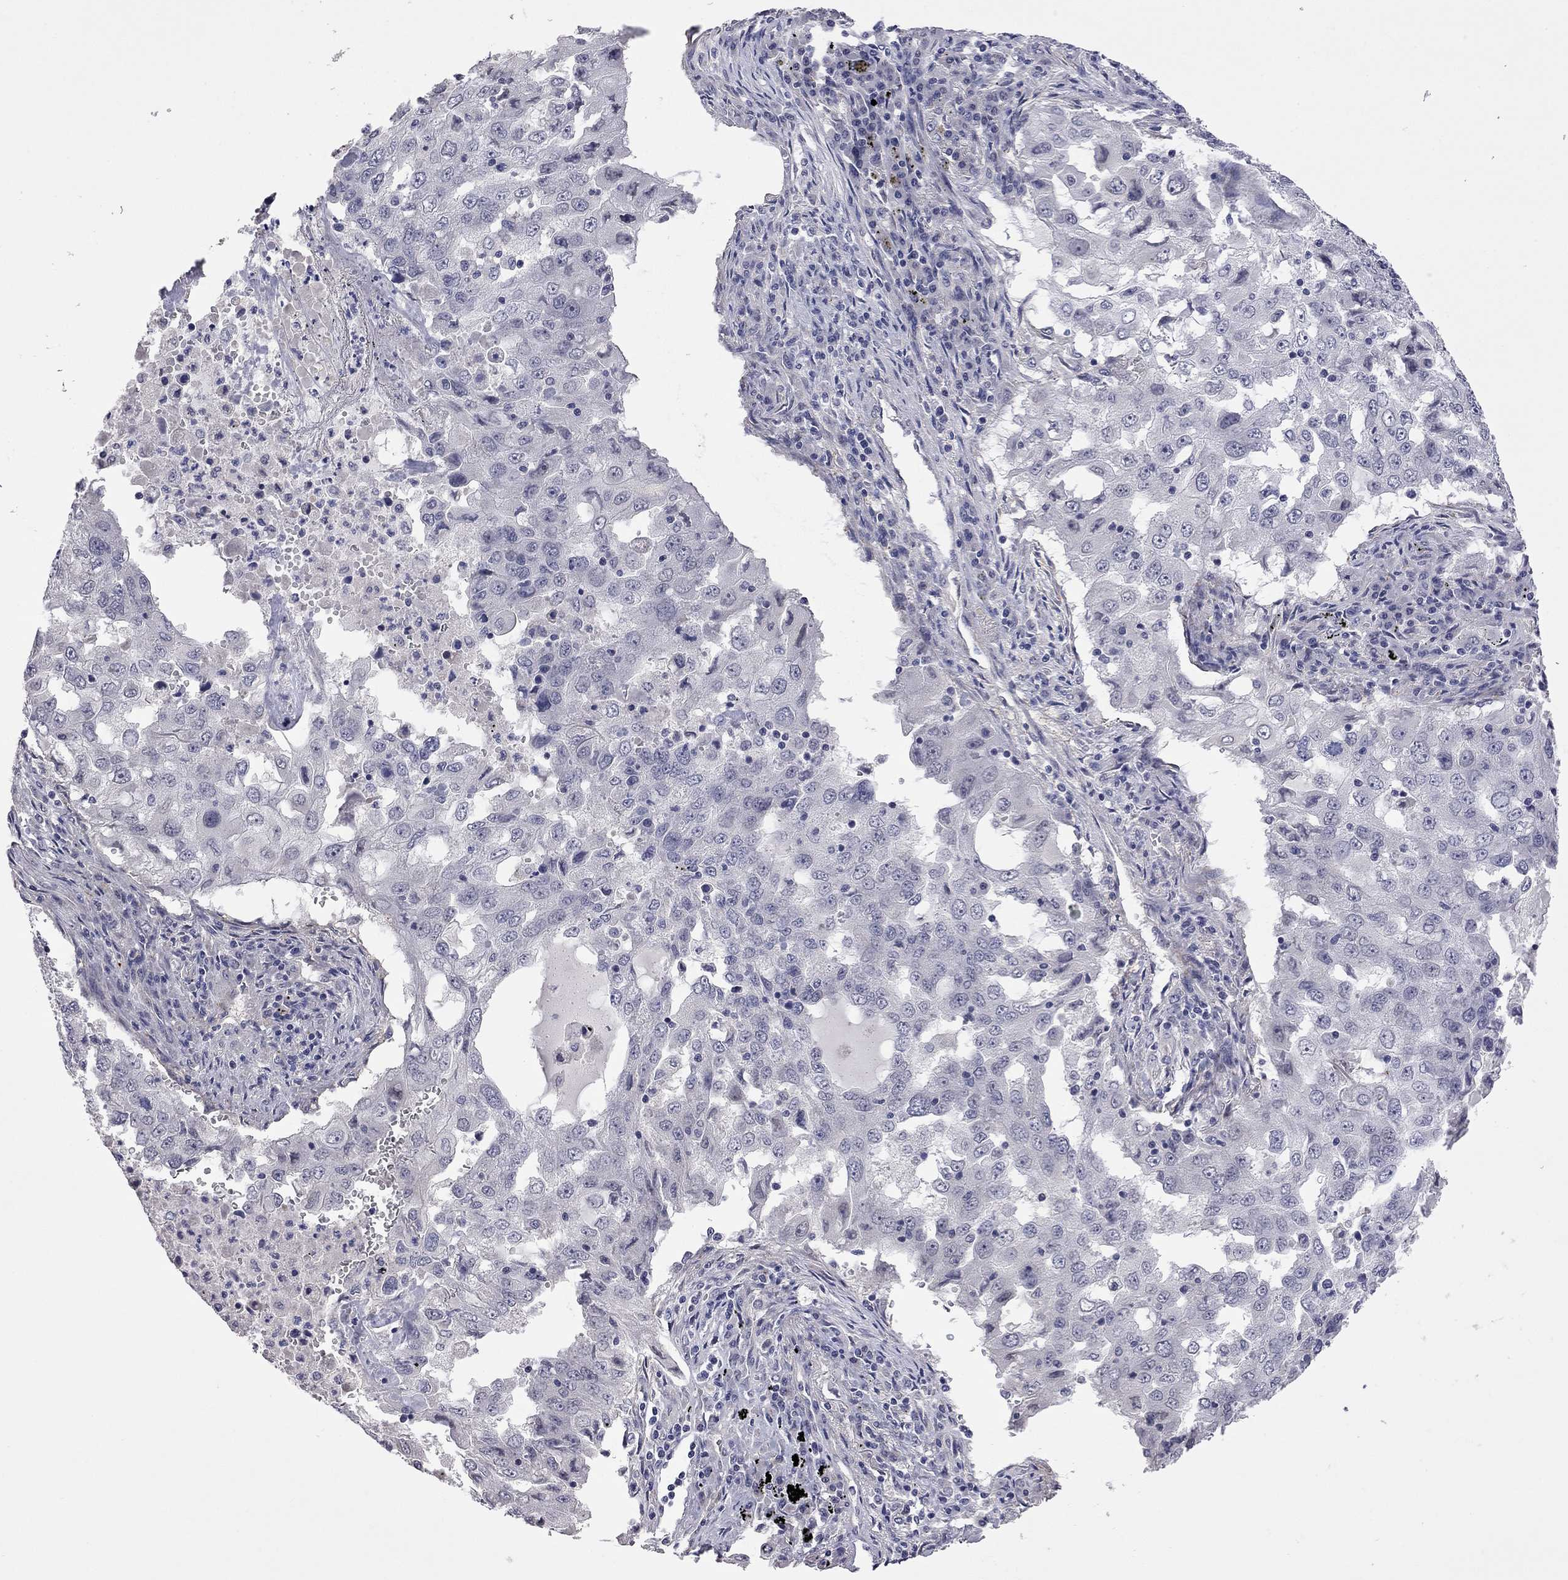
{"staining": {"intensity": "negative", "quantity": "none", "location": "none"}, "tissue": "lung cancer", "cell_type": "Tumor cells", "image_type": "cancer", "snomed": [{"axis": "morphology", "description": "Adenocarcinoma, NOS"}, {"axis": "topography", "description": "Lung"}], "caption": "A photomicrograph of human lung adenocarcinoma is negative for staining in tumor cells. Nuclei are stained in blue.", "gene": "FABP12", "patient": {"sex": "female", "age": 61}}